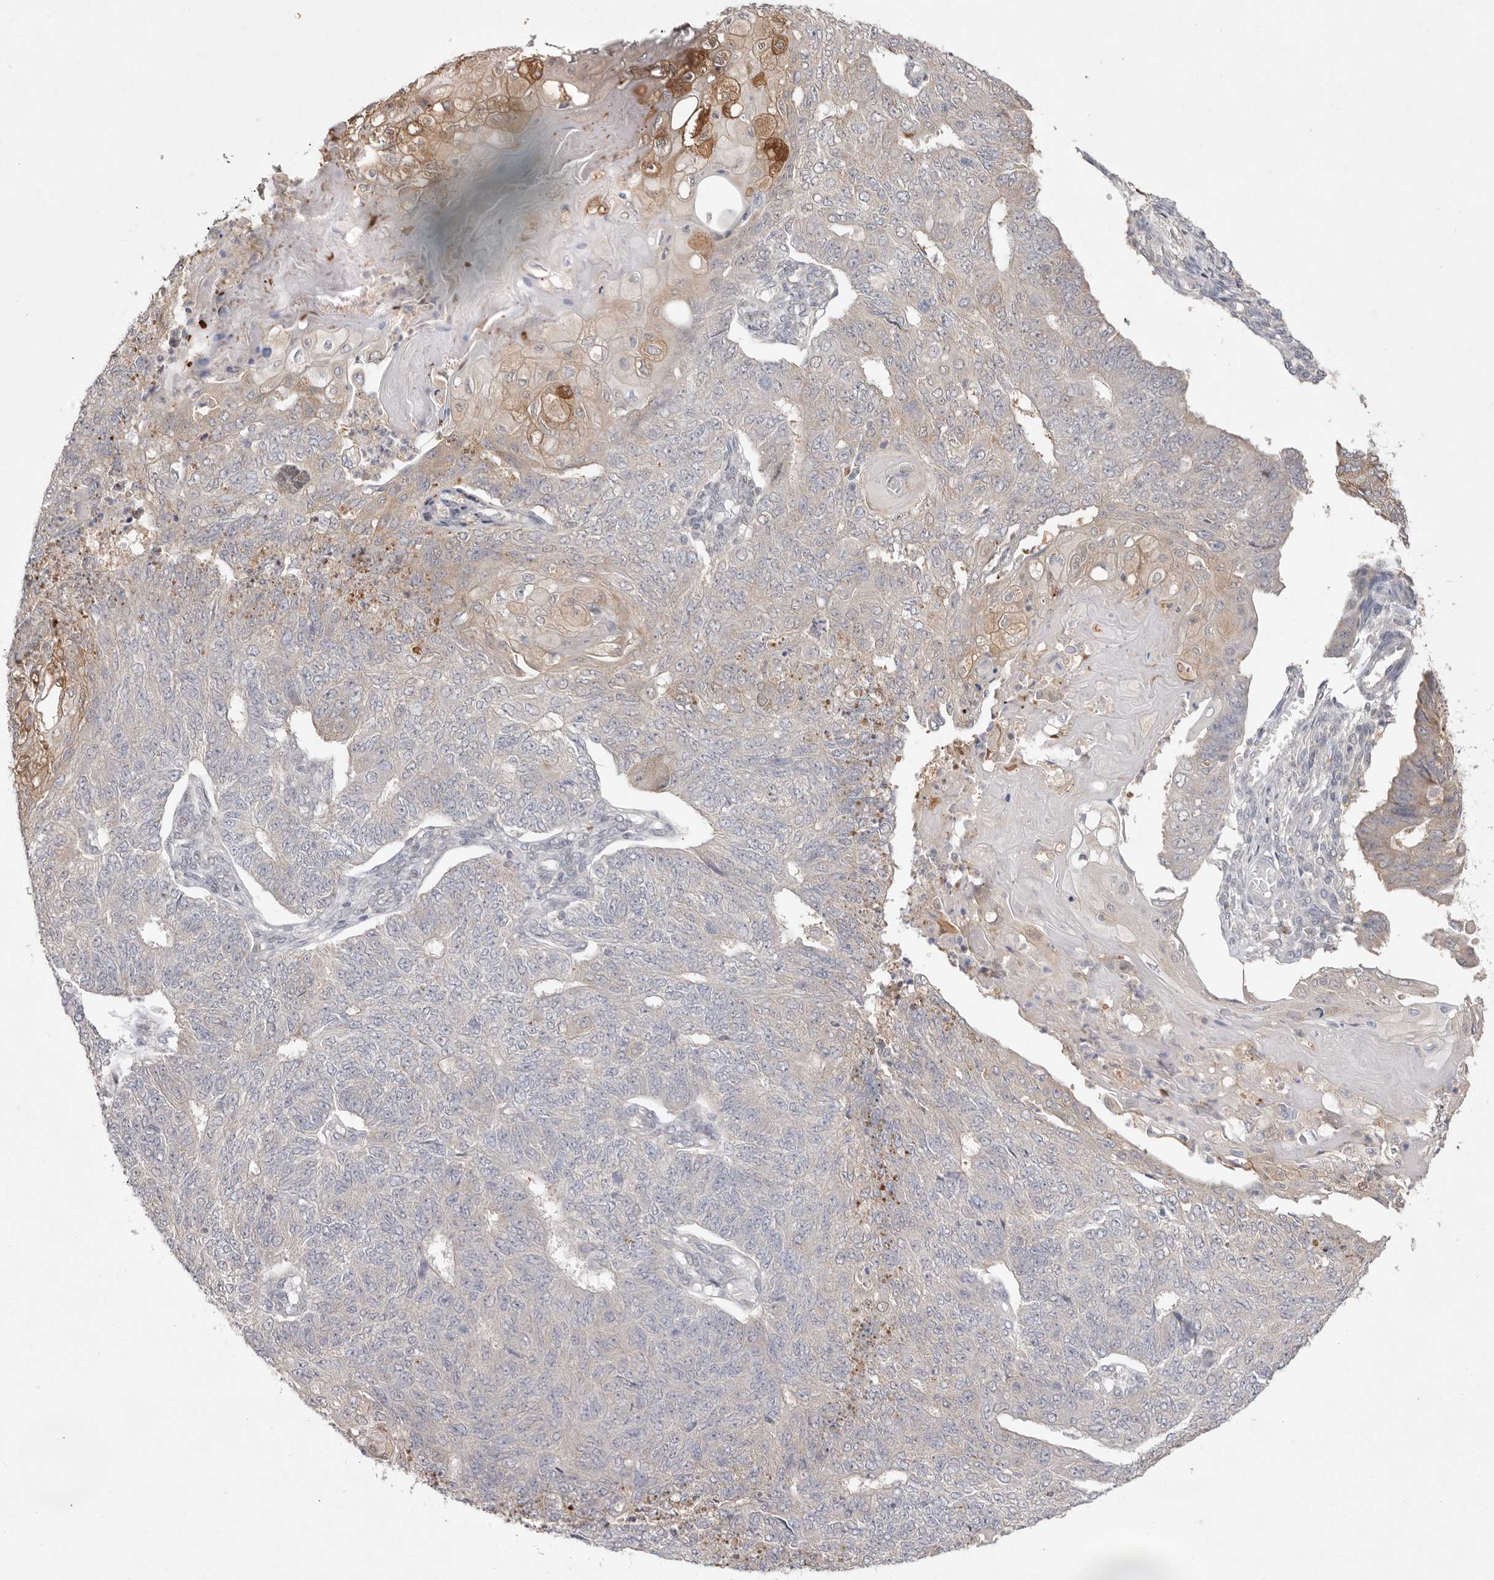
{"staining": {"intensity": "weak", "quantity": "<25%", "location": "cytoplasmic/membranous"}, "tissue": "endometrial cancer", "cell_type": "Tumor cells", "image_type": "cancer", "snomed": [{"axis": "morphology", "description": "Adenocarcinoma, NOS"}, {"axis": "topography", "description": "Endometrium"}], "caption": "An IHC photomicrograph of endometrial adenocarcinoma is shown. There is no staining in tumor cells of endometrial adenocarcinoma. (Brightfield microscopy of DAB immunohistochemistry (IHC) at high magnification).", "gene": "TADA1", "patient": {"sex": "female", "age": 32}}